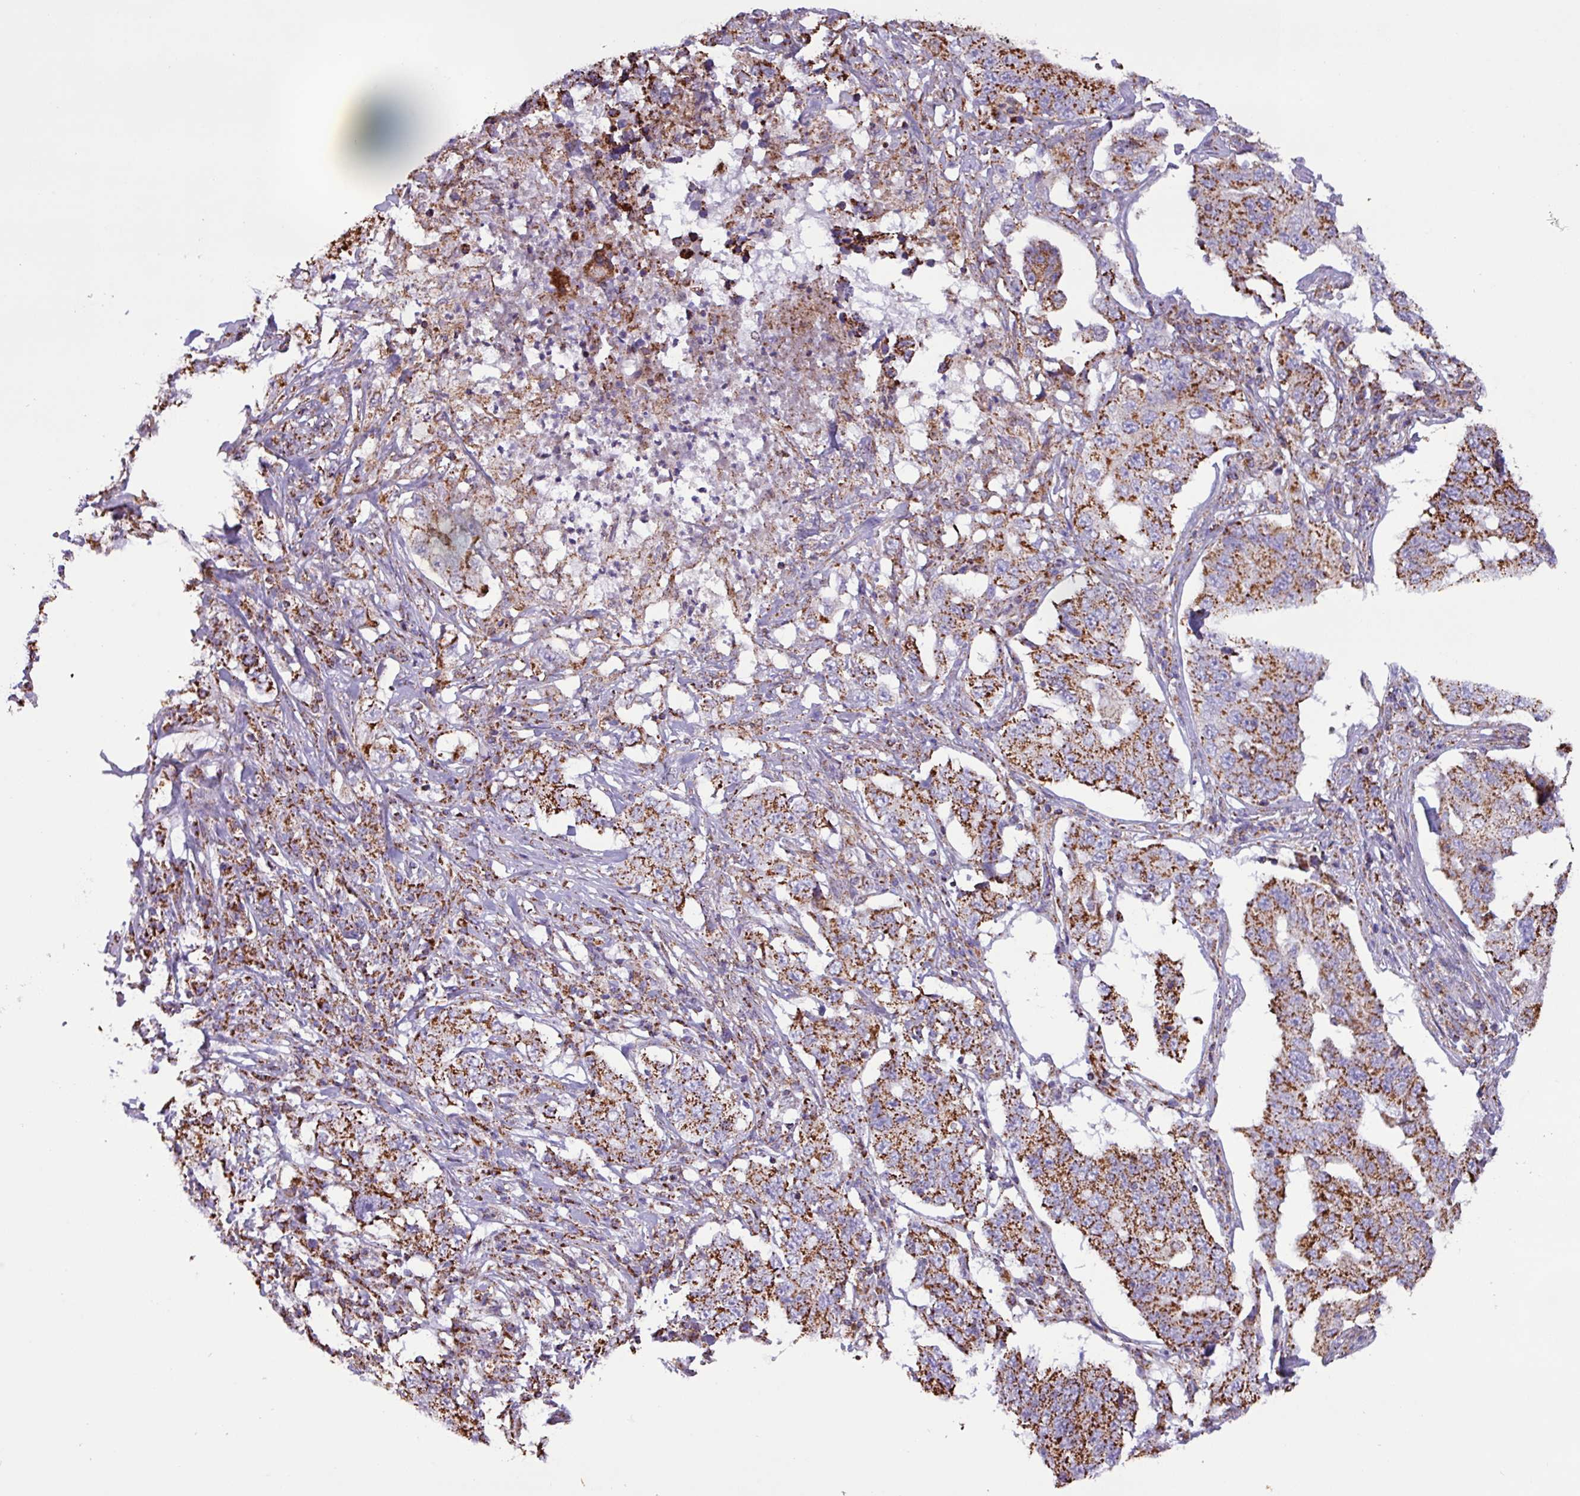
{"staining": {"intensity": "moderate", "quantity": ">75%", "location": "cytoplasmic/membranous"}, "tissue": "lung cancer", "cell_type": "Tumor cells", "image_type": "cancer", "snomed": [{"axis": "morphology", "description": "Adenocarcinoma, NOS"}, {"axis": "topography", "description": "Lung"}], "caption": "Moderate cytoplasmic/membranous positivity for a protein is appreciated in approximately >75% of tumor cells of lung cancer (adenocarcinoma) using immunohistochemistry (IHC).", "gene": "RTL3", "patient": {"sex": "female", "age": 51}}